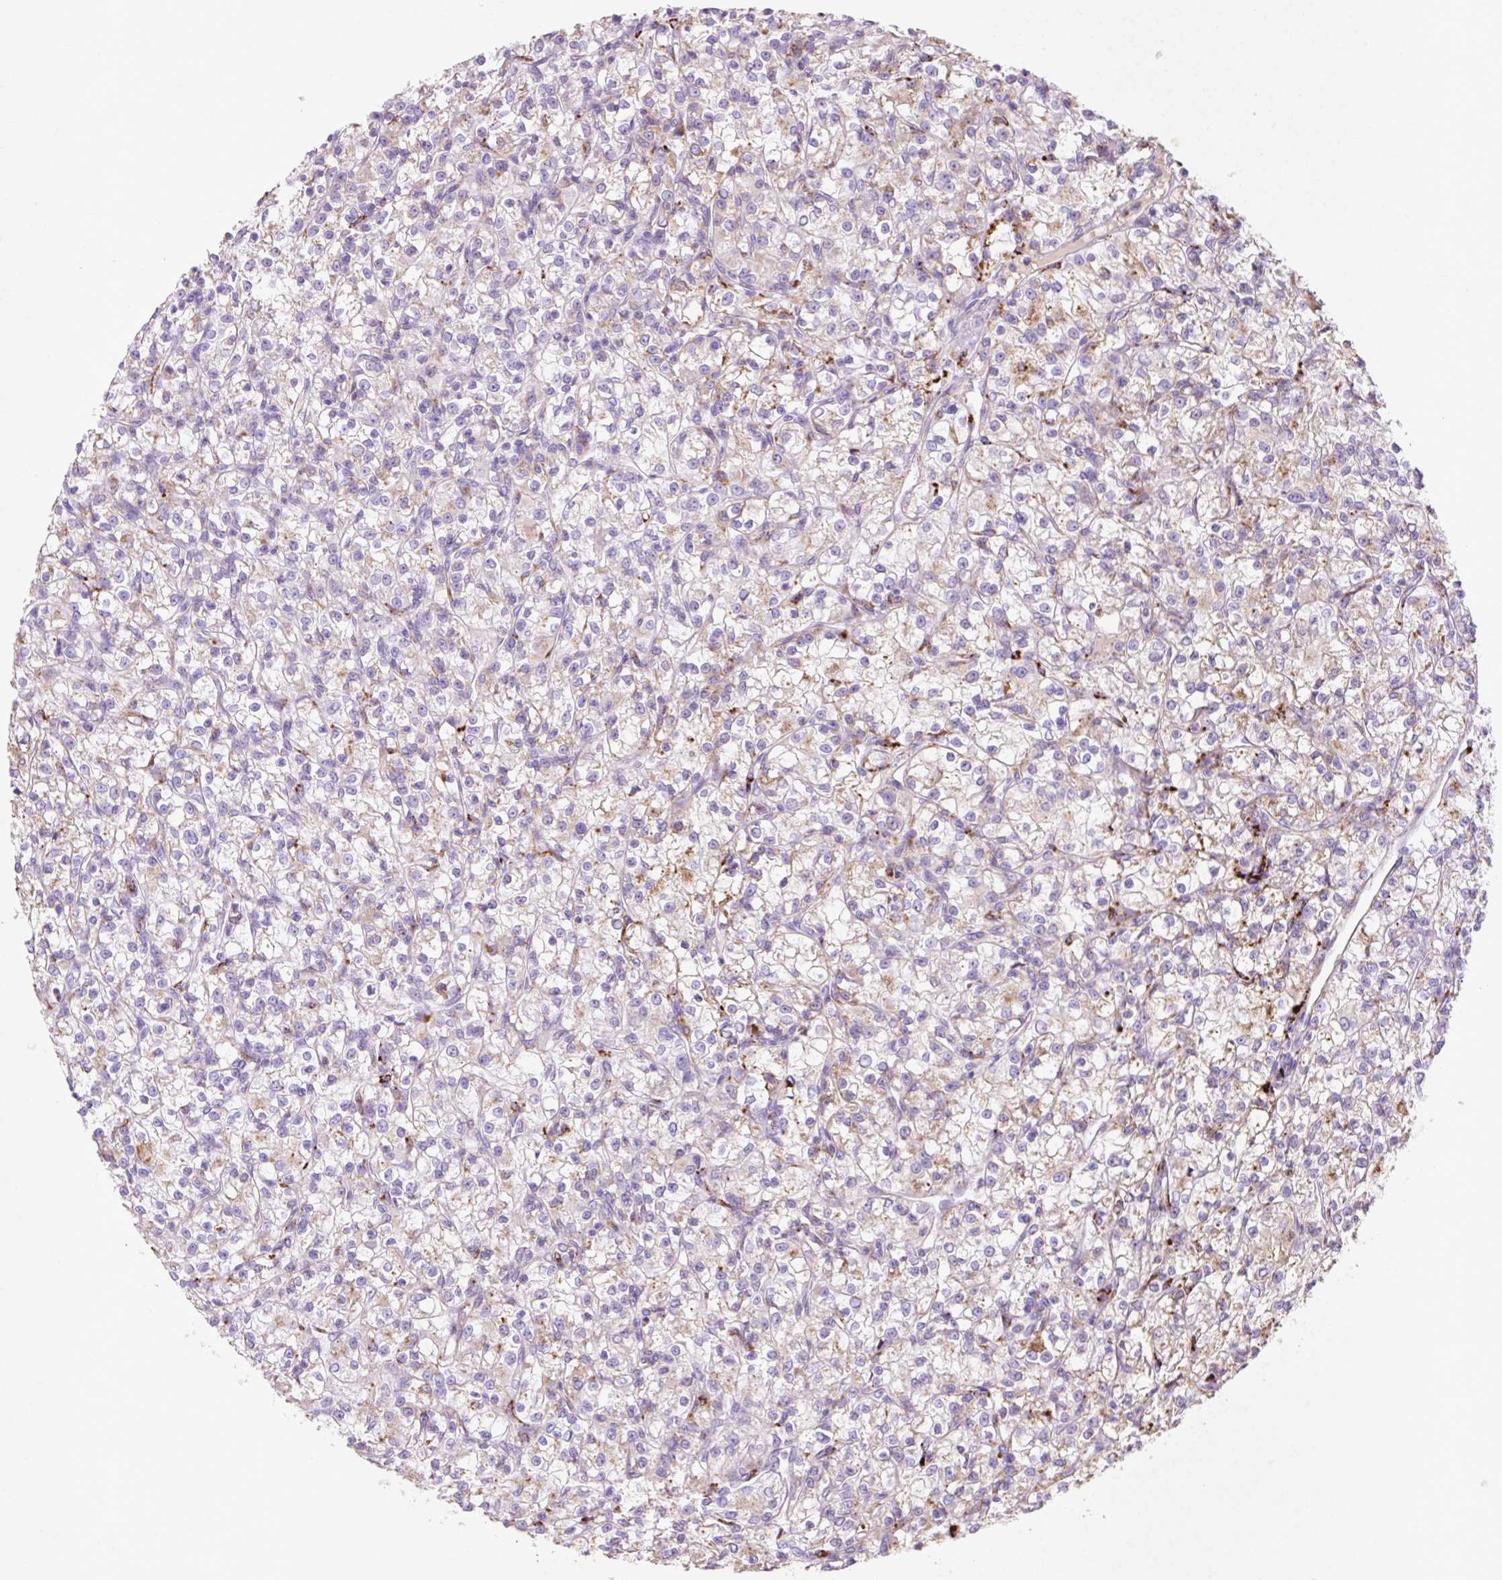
{"staining": {"intensity": "moderate", "quantity": "<25%", "location": "cytoplasmic/membranous"}, "tissue": "renal cancer", "cell_type": "Tumor cells", "image_type": "cancer", "snomed": [{"axis": "morphology", "description": "Adenocarcinoma, NOS"}, {"axis": "topography", "description": "Kidney"}], "caption": "Immunohistochemistry (IHC) of human renal adenocarcinoma shows low levels of moderate cytoplasmic/membranous staining in about <25% of tumor cells. The staining was performed using DAB, with brown indicating positive protein expression. Nuclei are stained blue with hematoxylin.", "gene": "HEXA", "patient": {"sex": "female", "age": 59}}